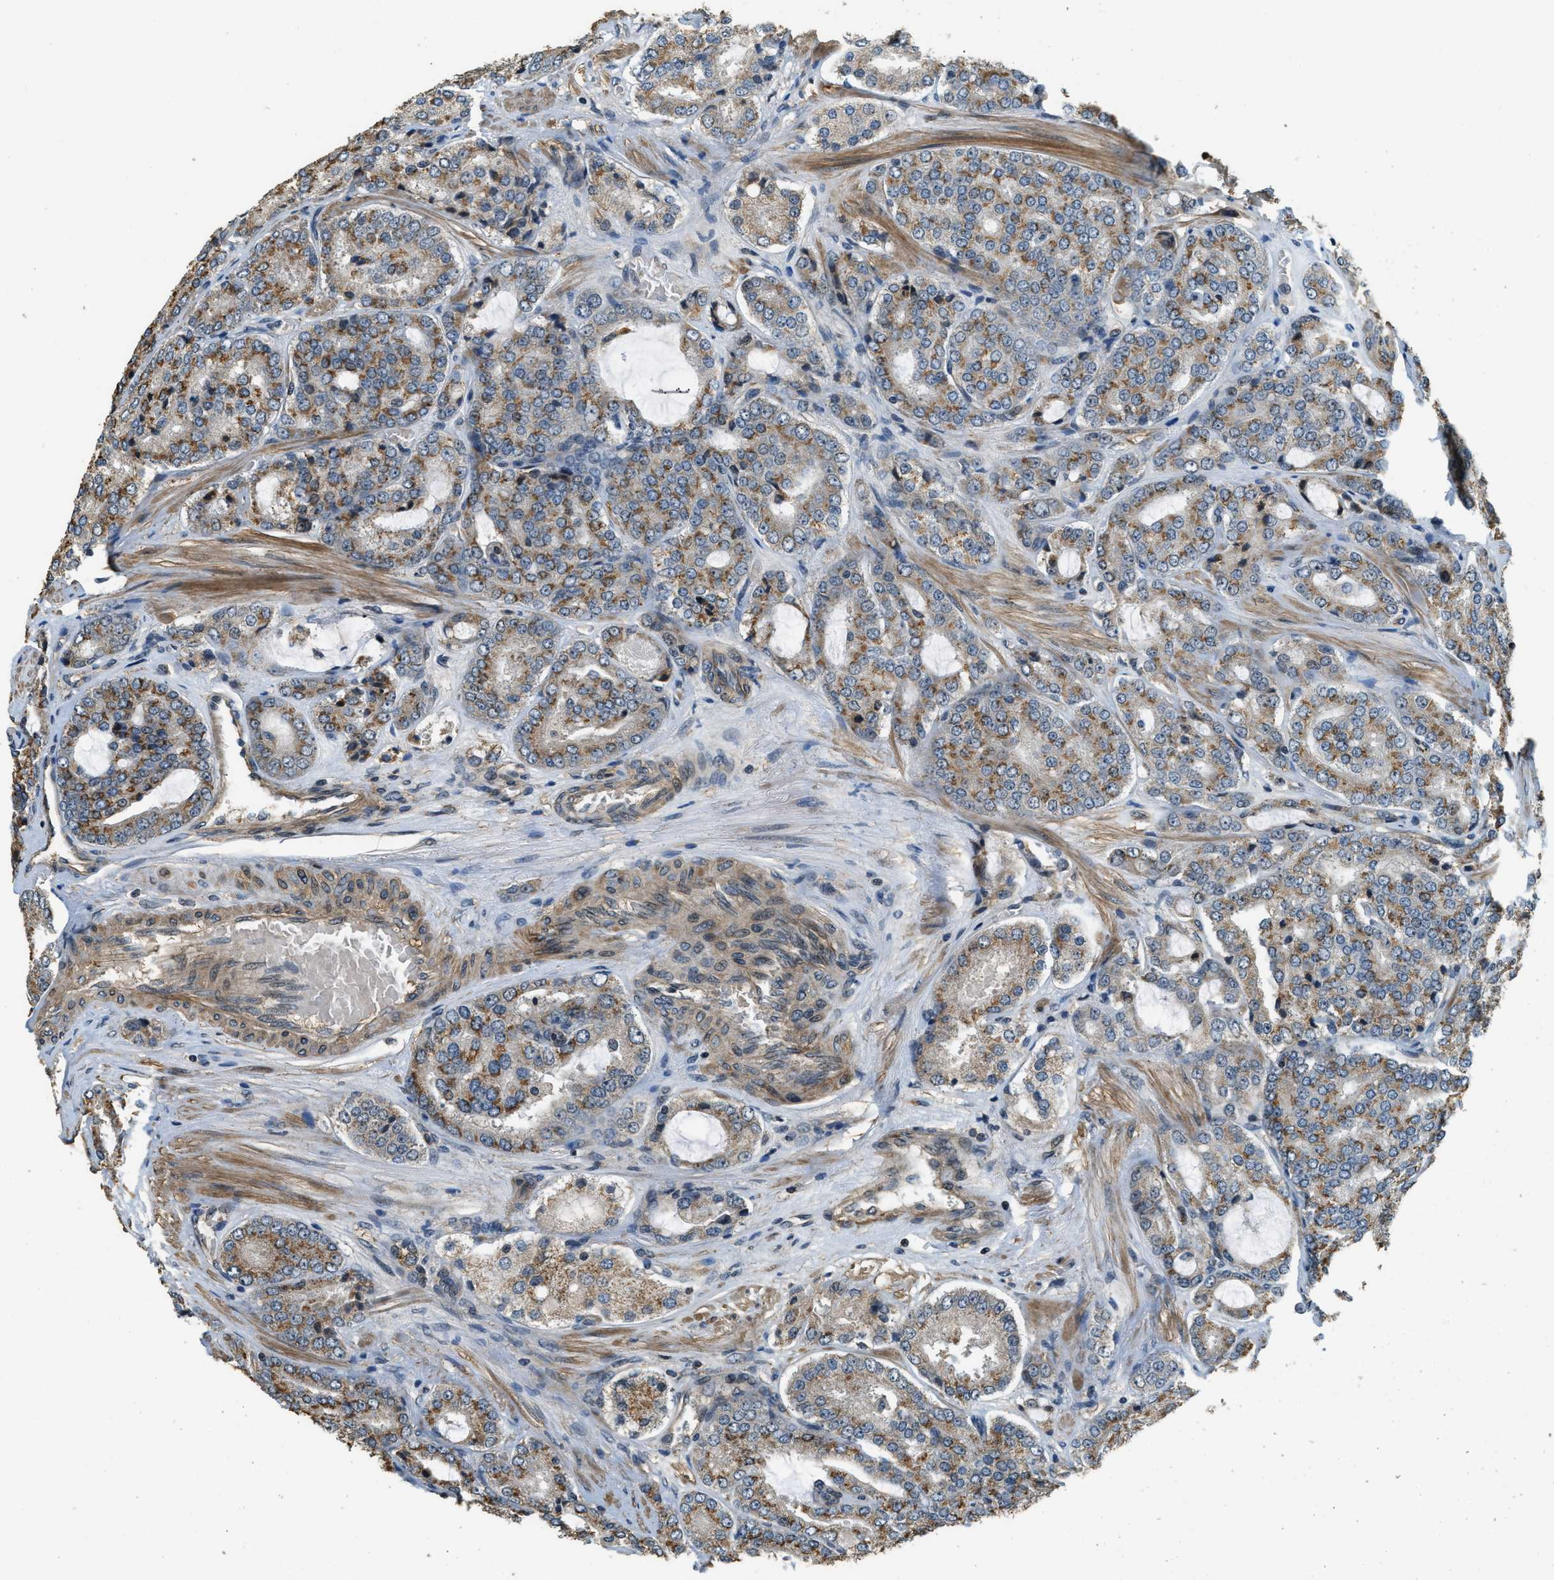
{"staining": {"intensity": "moderate", "quantity": ">75%", "location": "cytoplasmic/membranous"}, "tissue": "prostate cancer", "cell_type": "Tumor cells", "image_type": "cancer", "snomed": [{"axis": "morphology", "description": "Adenocarcinoma, High grade"}, {"axis": "topography", "description": "Prostate"}], "caption": "The immunohistochemical stain highlights moderate cytoplasmic/membranous staining in tumor cells of prostate cancer (adenocarcinoma (high-grade)) tissue.", "gene": "MED21", "patient": {"sex": "male", "age": 65}}